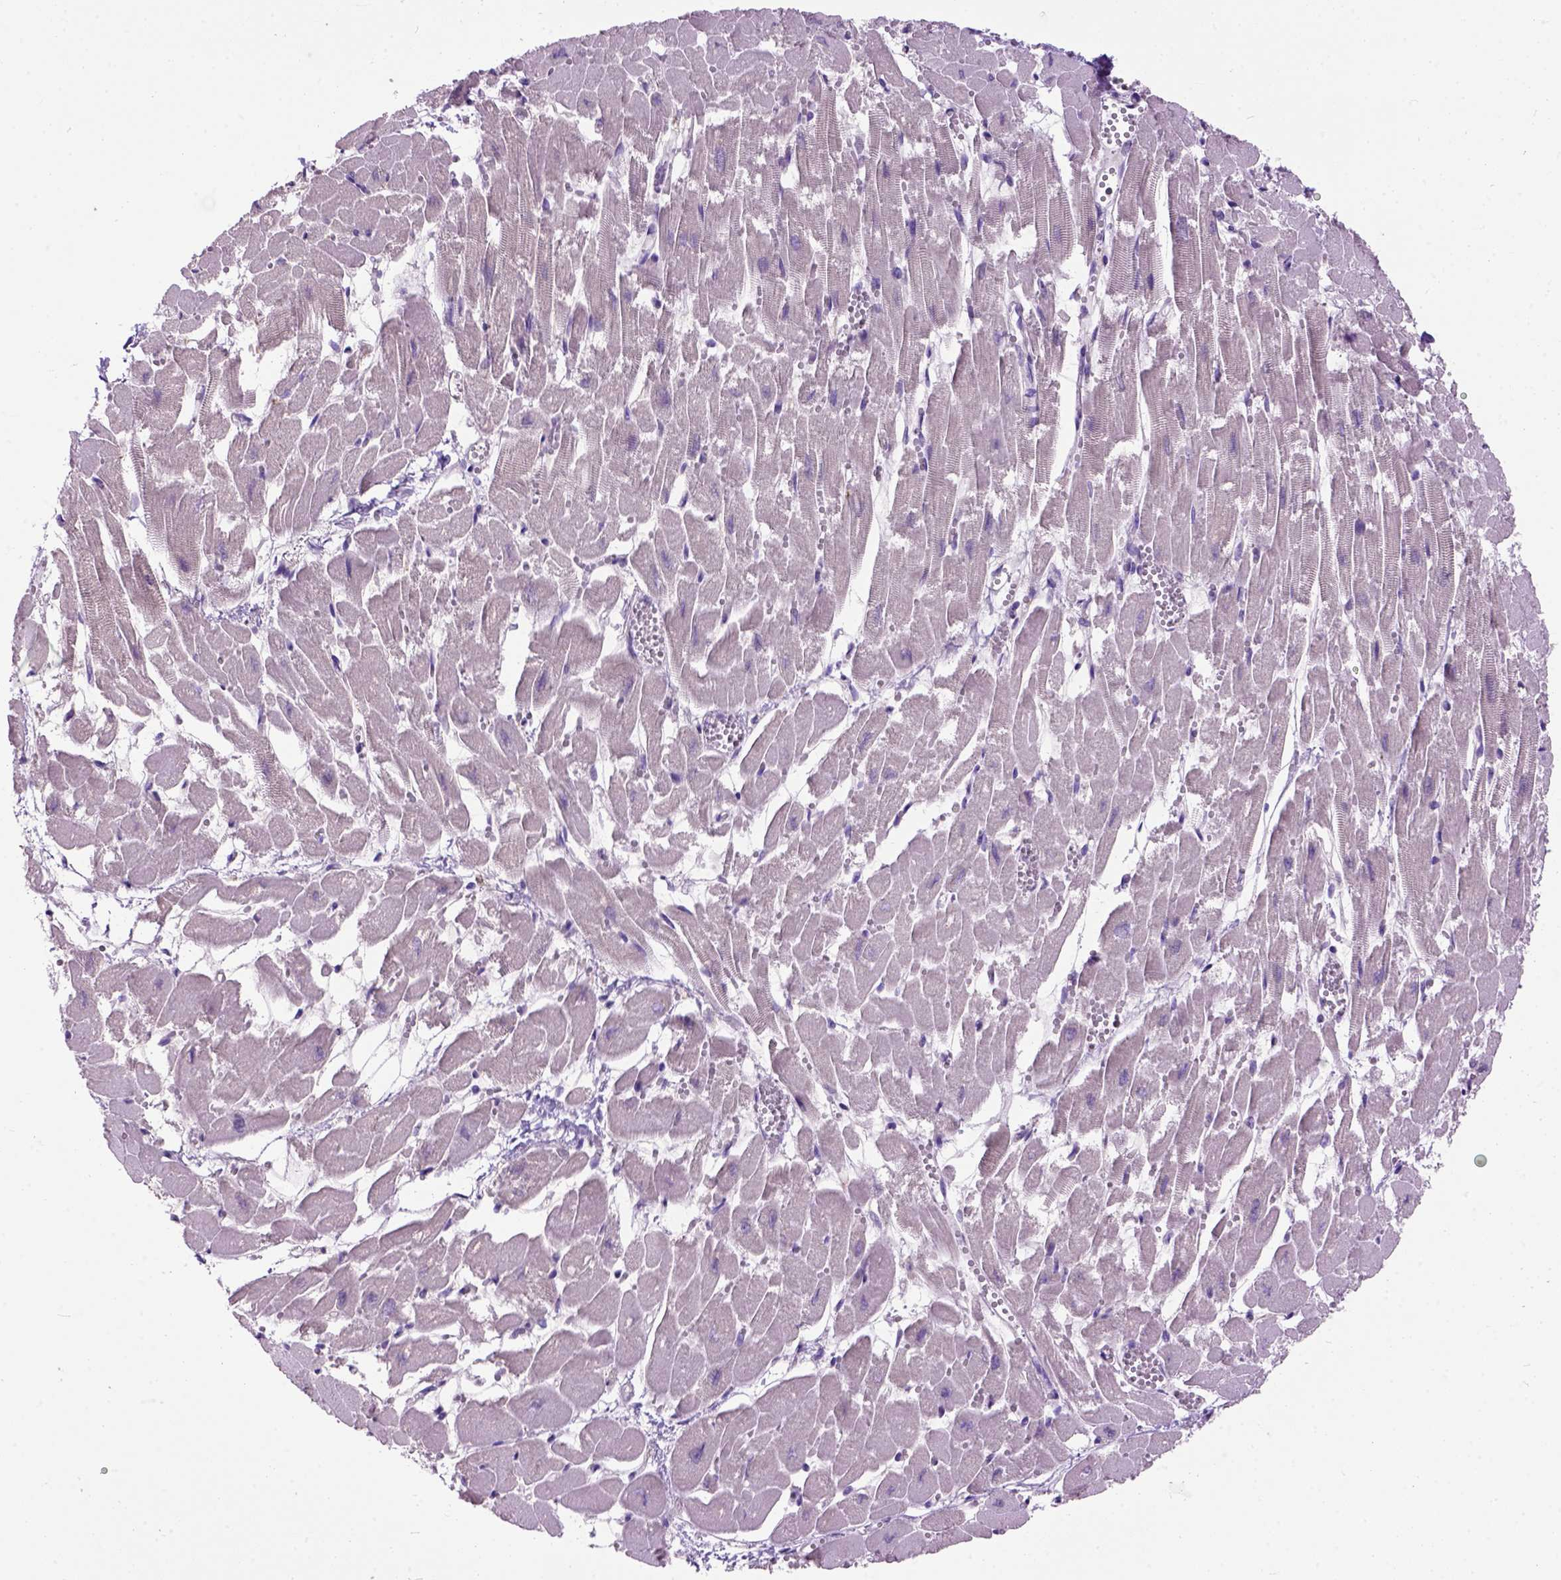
{"staining": {"intensity": "negative", "quantity": "none", "location": "none"}, "tissue": "heart muscle", "cell_type": "Cardiomyocytes", "image_type": "normal", "snomed": [{"axis": "morphology", "description": "Normal tissue, NOS"}, {"axis": "topography", "description": "Heart"}], "caption": "High power microscopy micrograph of an immunohistochemistry micrograph of unremarkable heart muscle, revealing no significant staining in cardiomyocytes.", "gene": "MAPT", "patient": {"sex": "female", "age": 52}}